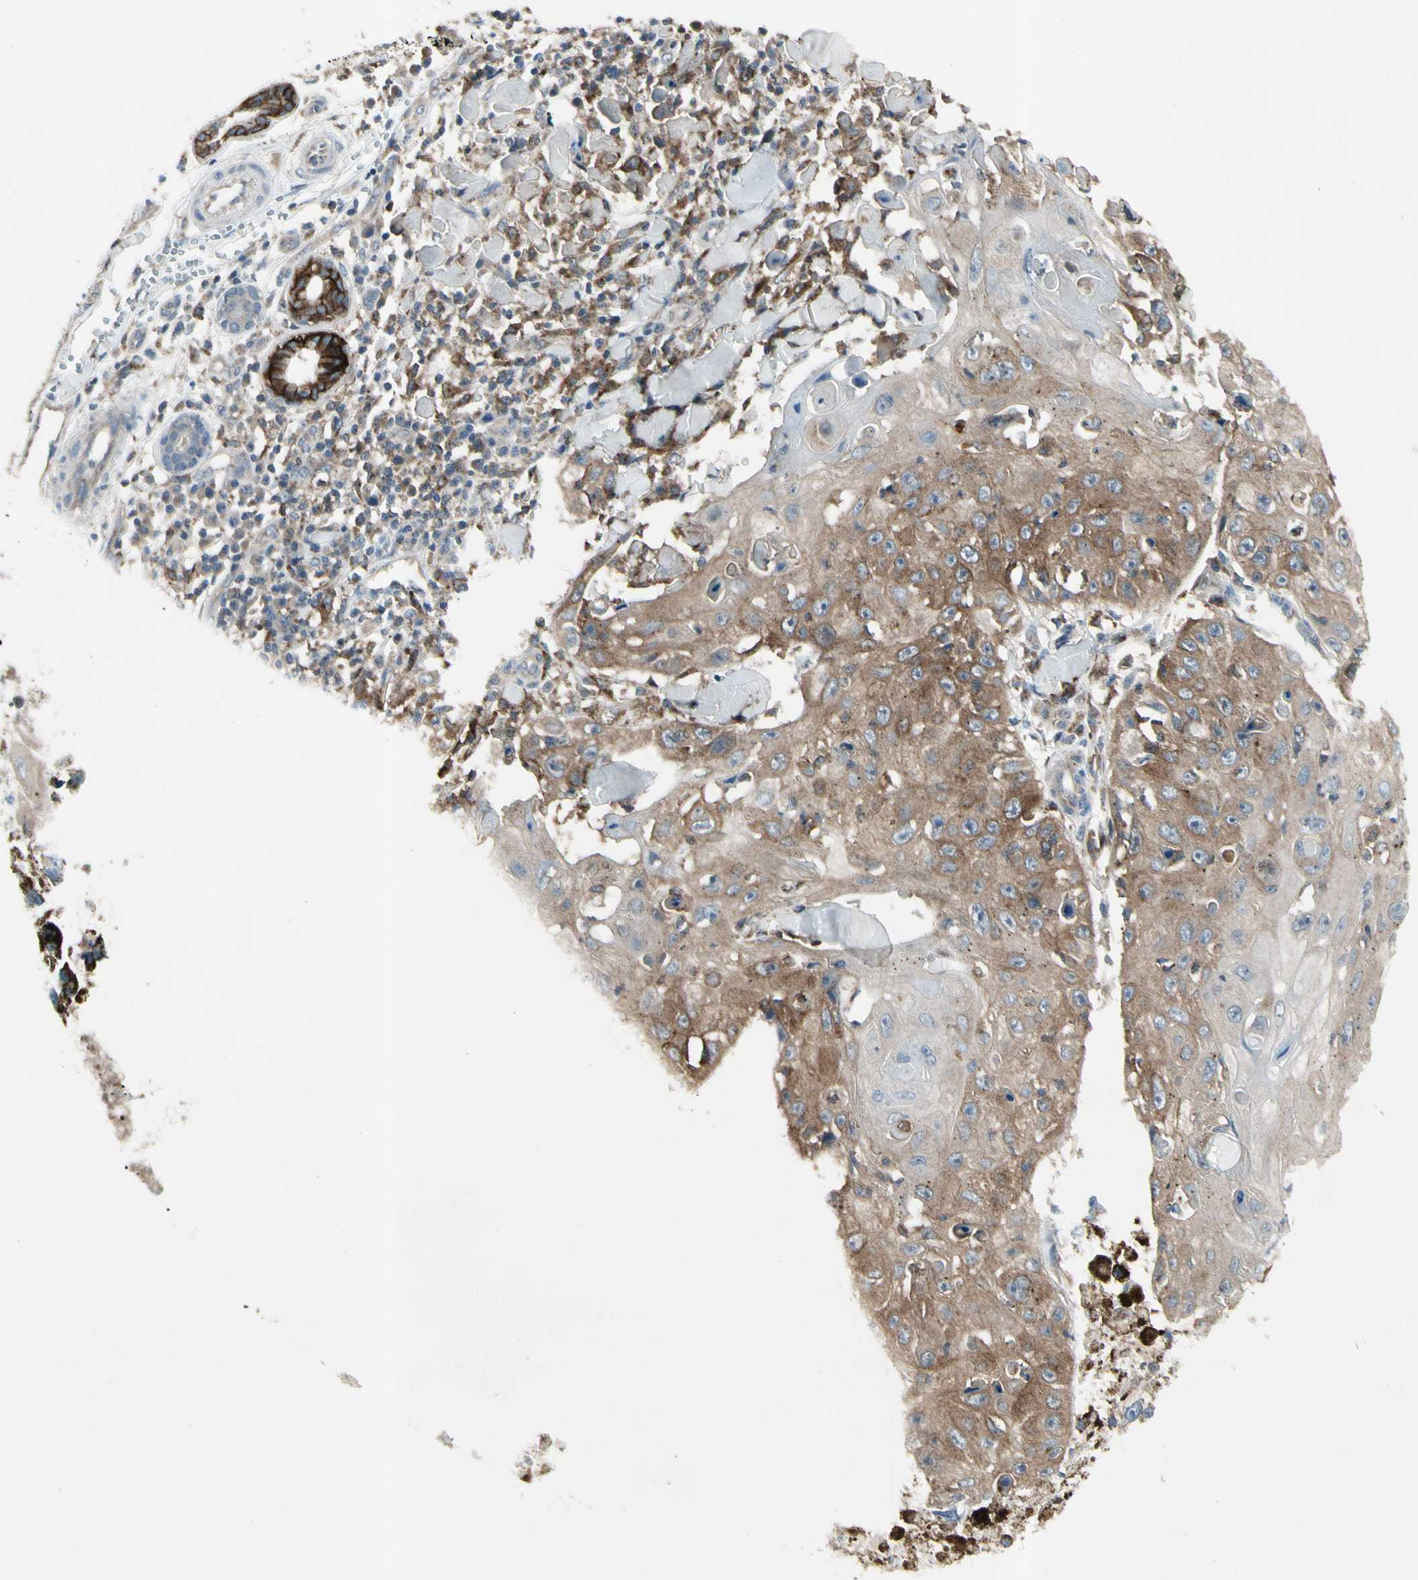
{"staining": {"intensity": "moderate", "quantity": "25%-75%", "location": "cytoplasmic/membranous"}, "tissue": "skin cancer", "cell_type": "Tumor cells", "image_type": "cancer", "snomed": [{"axis": "morphology", "description": "Squamous cell carcinoma, NOS"}, {"axis": "topography", "description": "Skin"}], "caption": "Skin cancer tissue reveals moderate cytoplasmic/membranous expression in about 25%-75% of tumor cells, visualized by immunohistochemistry.", "gene": "NMI", "patient": {"sex": "male", "age": 86}}